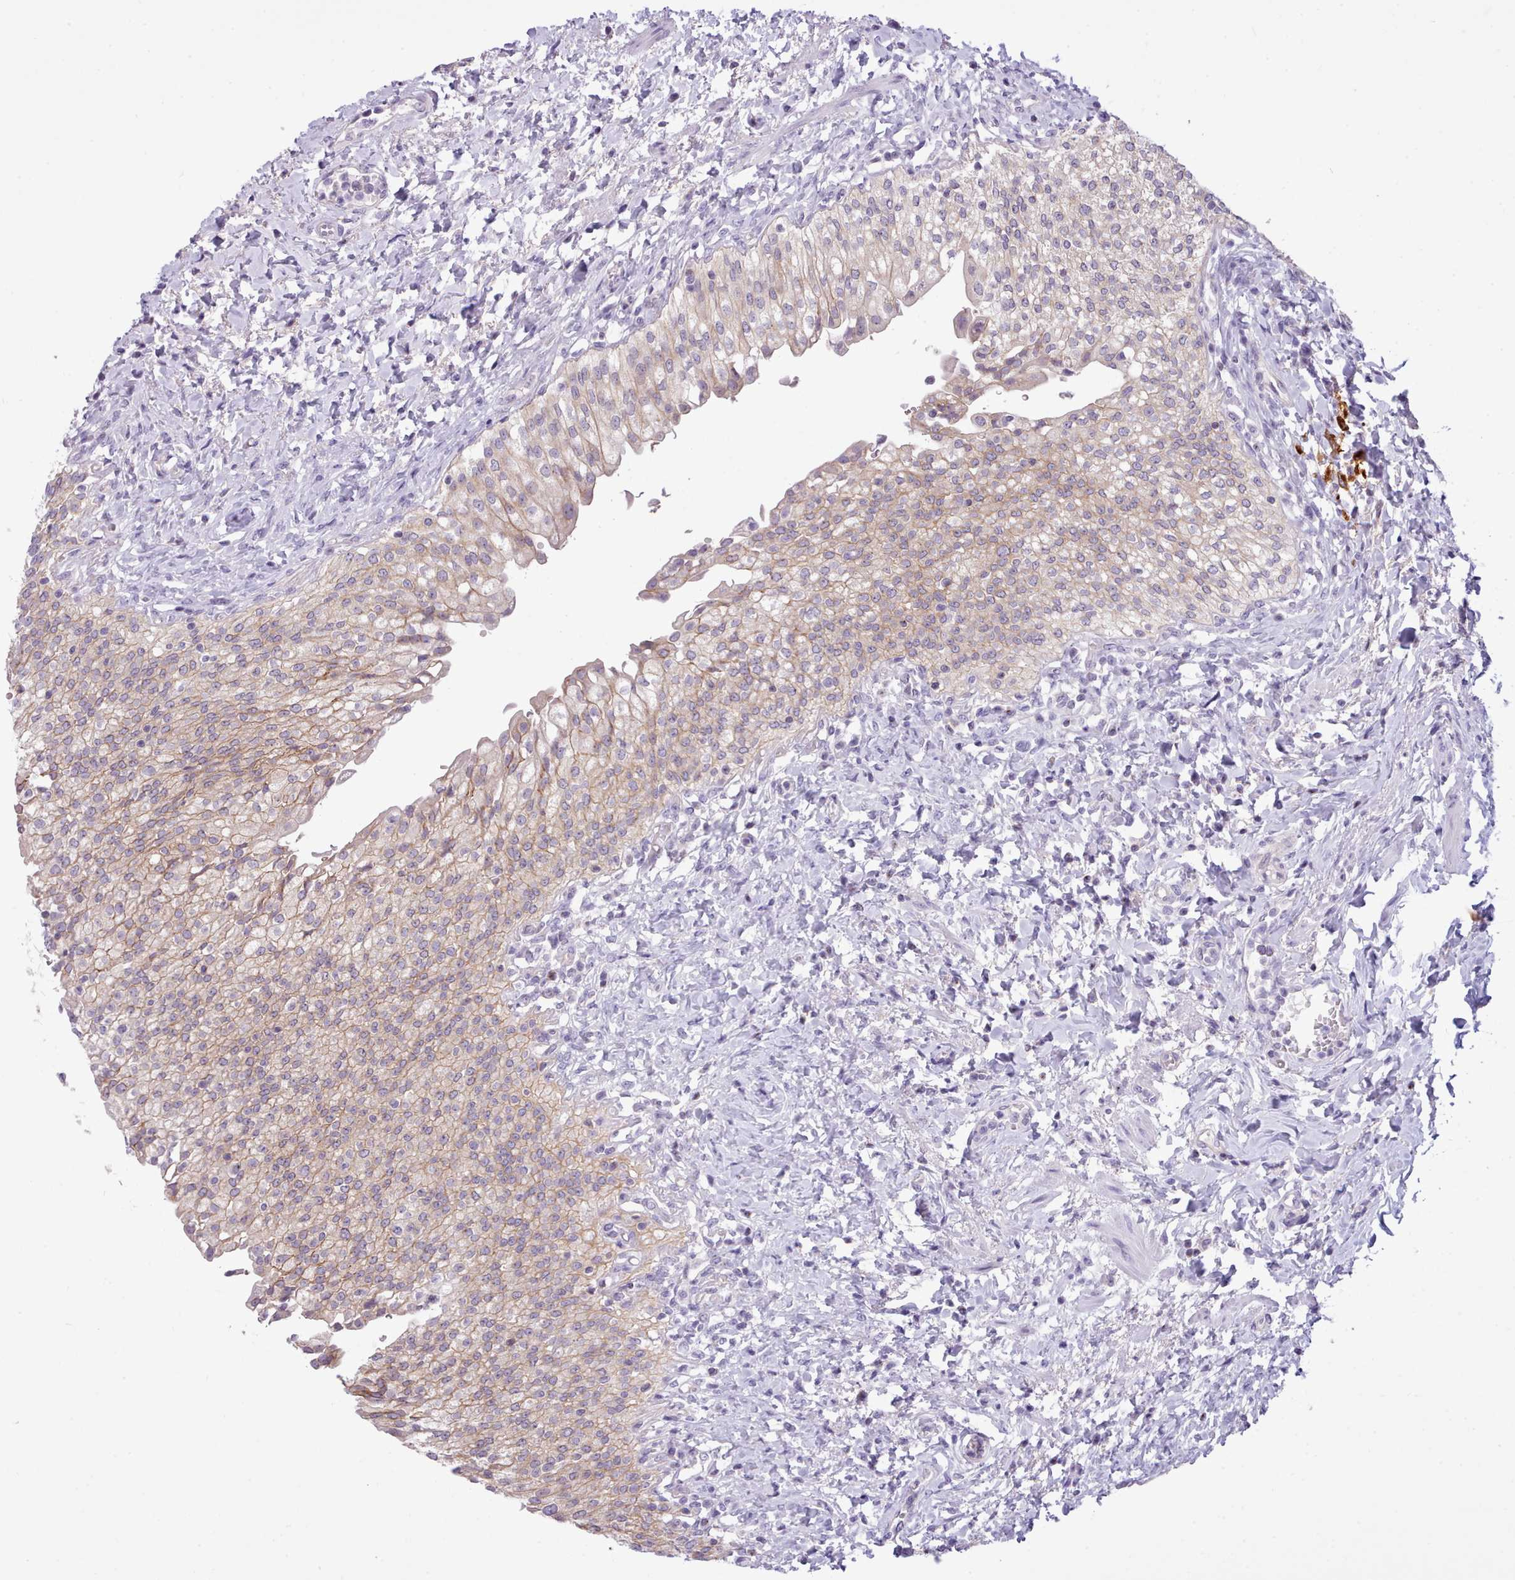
{"staining": {"intensity": "moderate", "quantity": "25%-75%", "location": "cytoplasmic/membranous"}, "tissue": "urinary bladder", "cell_type": "Urothelial cells", "image_type": "normal", "snomed": [{"axis": "morphology", "description": "Normal tissue, NOS"}, {"axis": "morphology", "description": "Inflammation, NOS"}, {"axis": "topography", "description": "Urinary bladder"}], "caption": "Immunohistochemical staining of benign urinary bladder reveals medium levels of moderate cytoplasmic/membranous staining in approximately 25%-75% of urothelial cells.", "gene": "CYP2A13", "patient": {"sex": "male", "age": 64}}